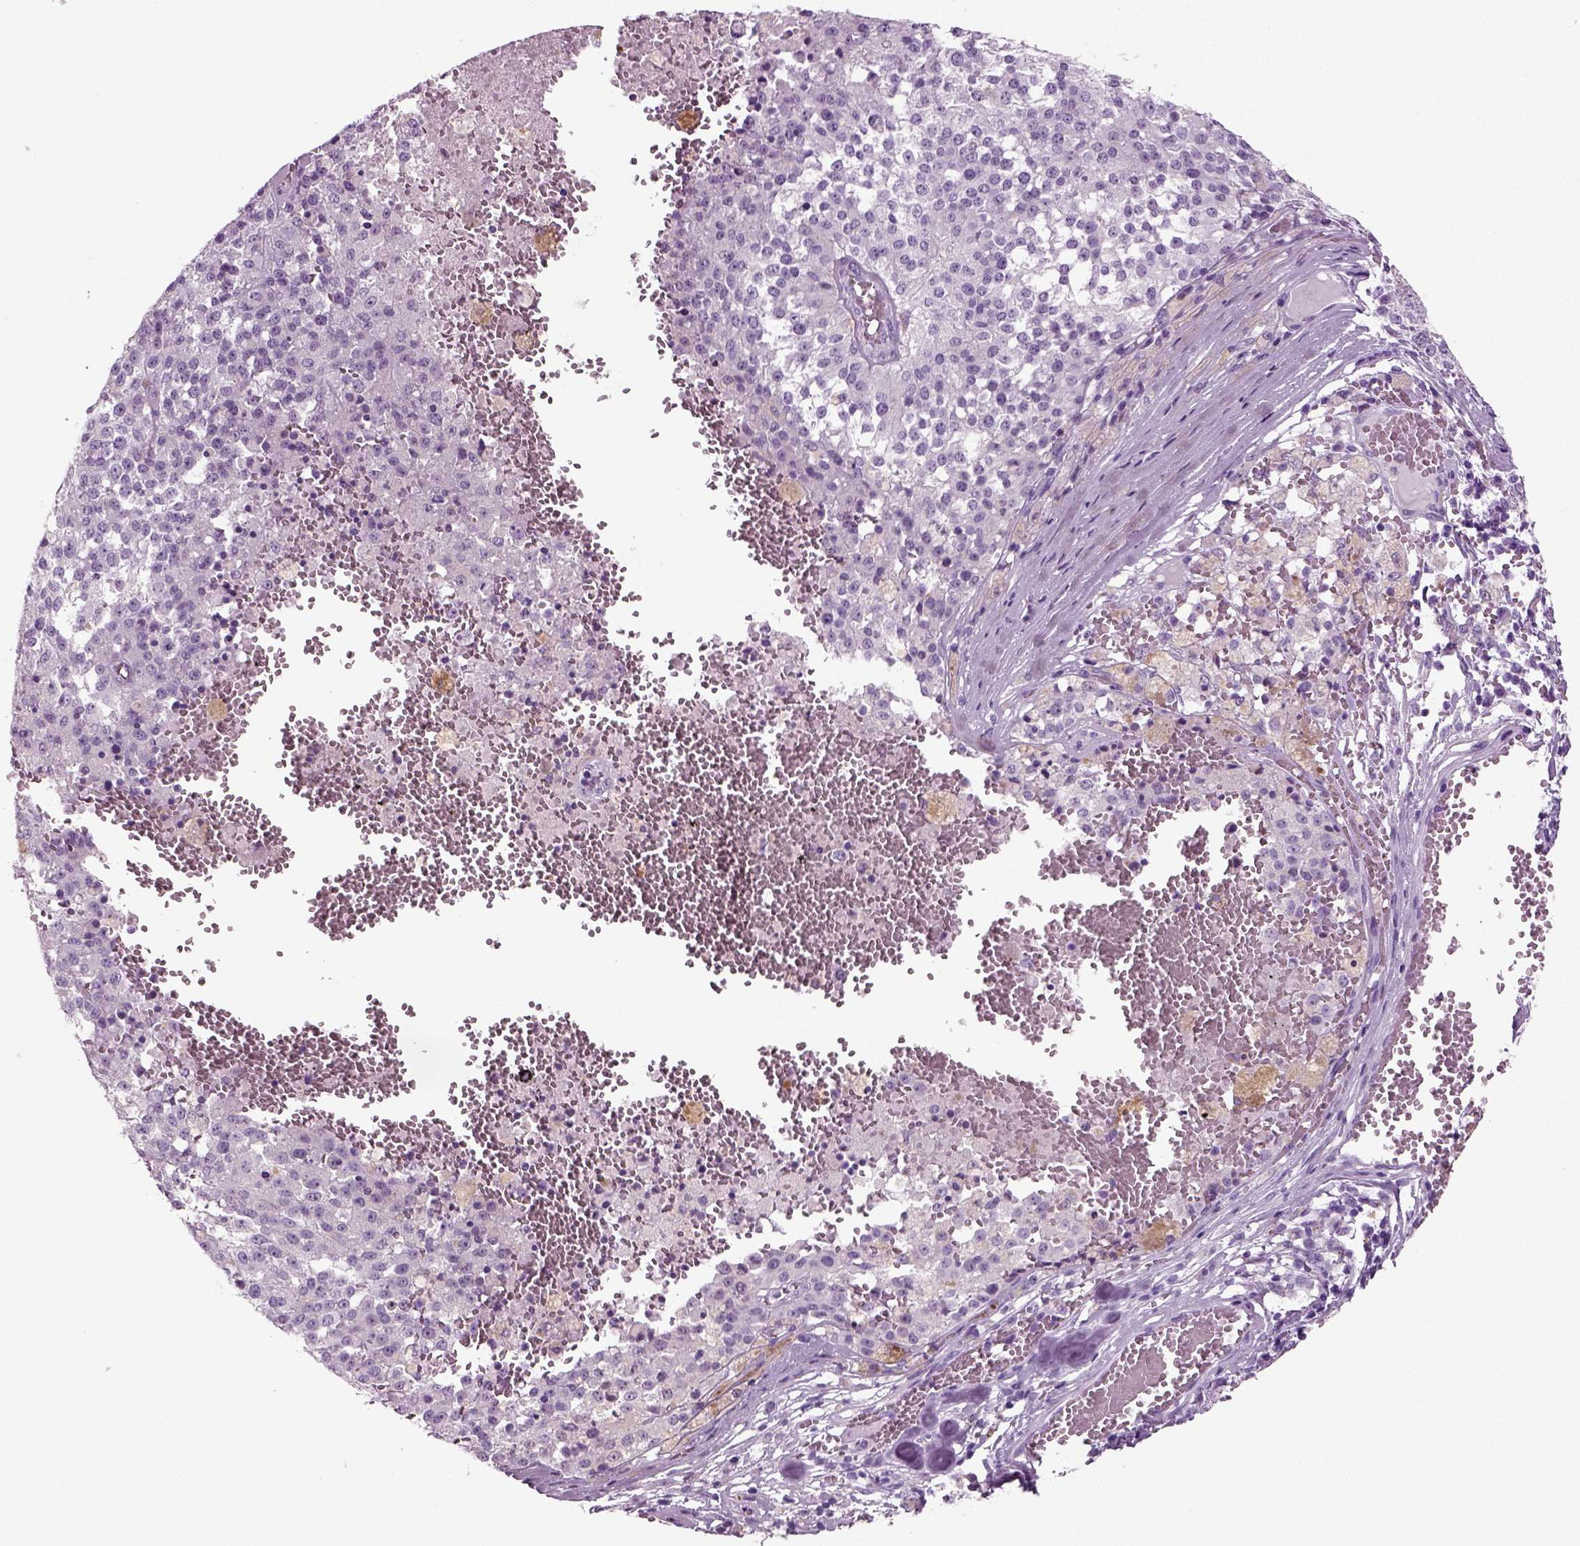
{"staining": {"intensity": "negative", "quantity": "none", "location": "none"}, "tissue": "melanoma", "cell_type": "Tumor cells", "image_type": "cancer", "snomed": [{"axis": "morphology", "description": "Malignant melanoma, Metastatic site"}, {"axis": "topography", "description": "Lymph node"}], "caption": "Photomicrograph shows no protein positivity in tumor cells of malignant melanoma (metastatic site) tissue.", "gene": "CRABP1", "patient": {"sex": "female", "age": 64}}